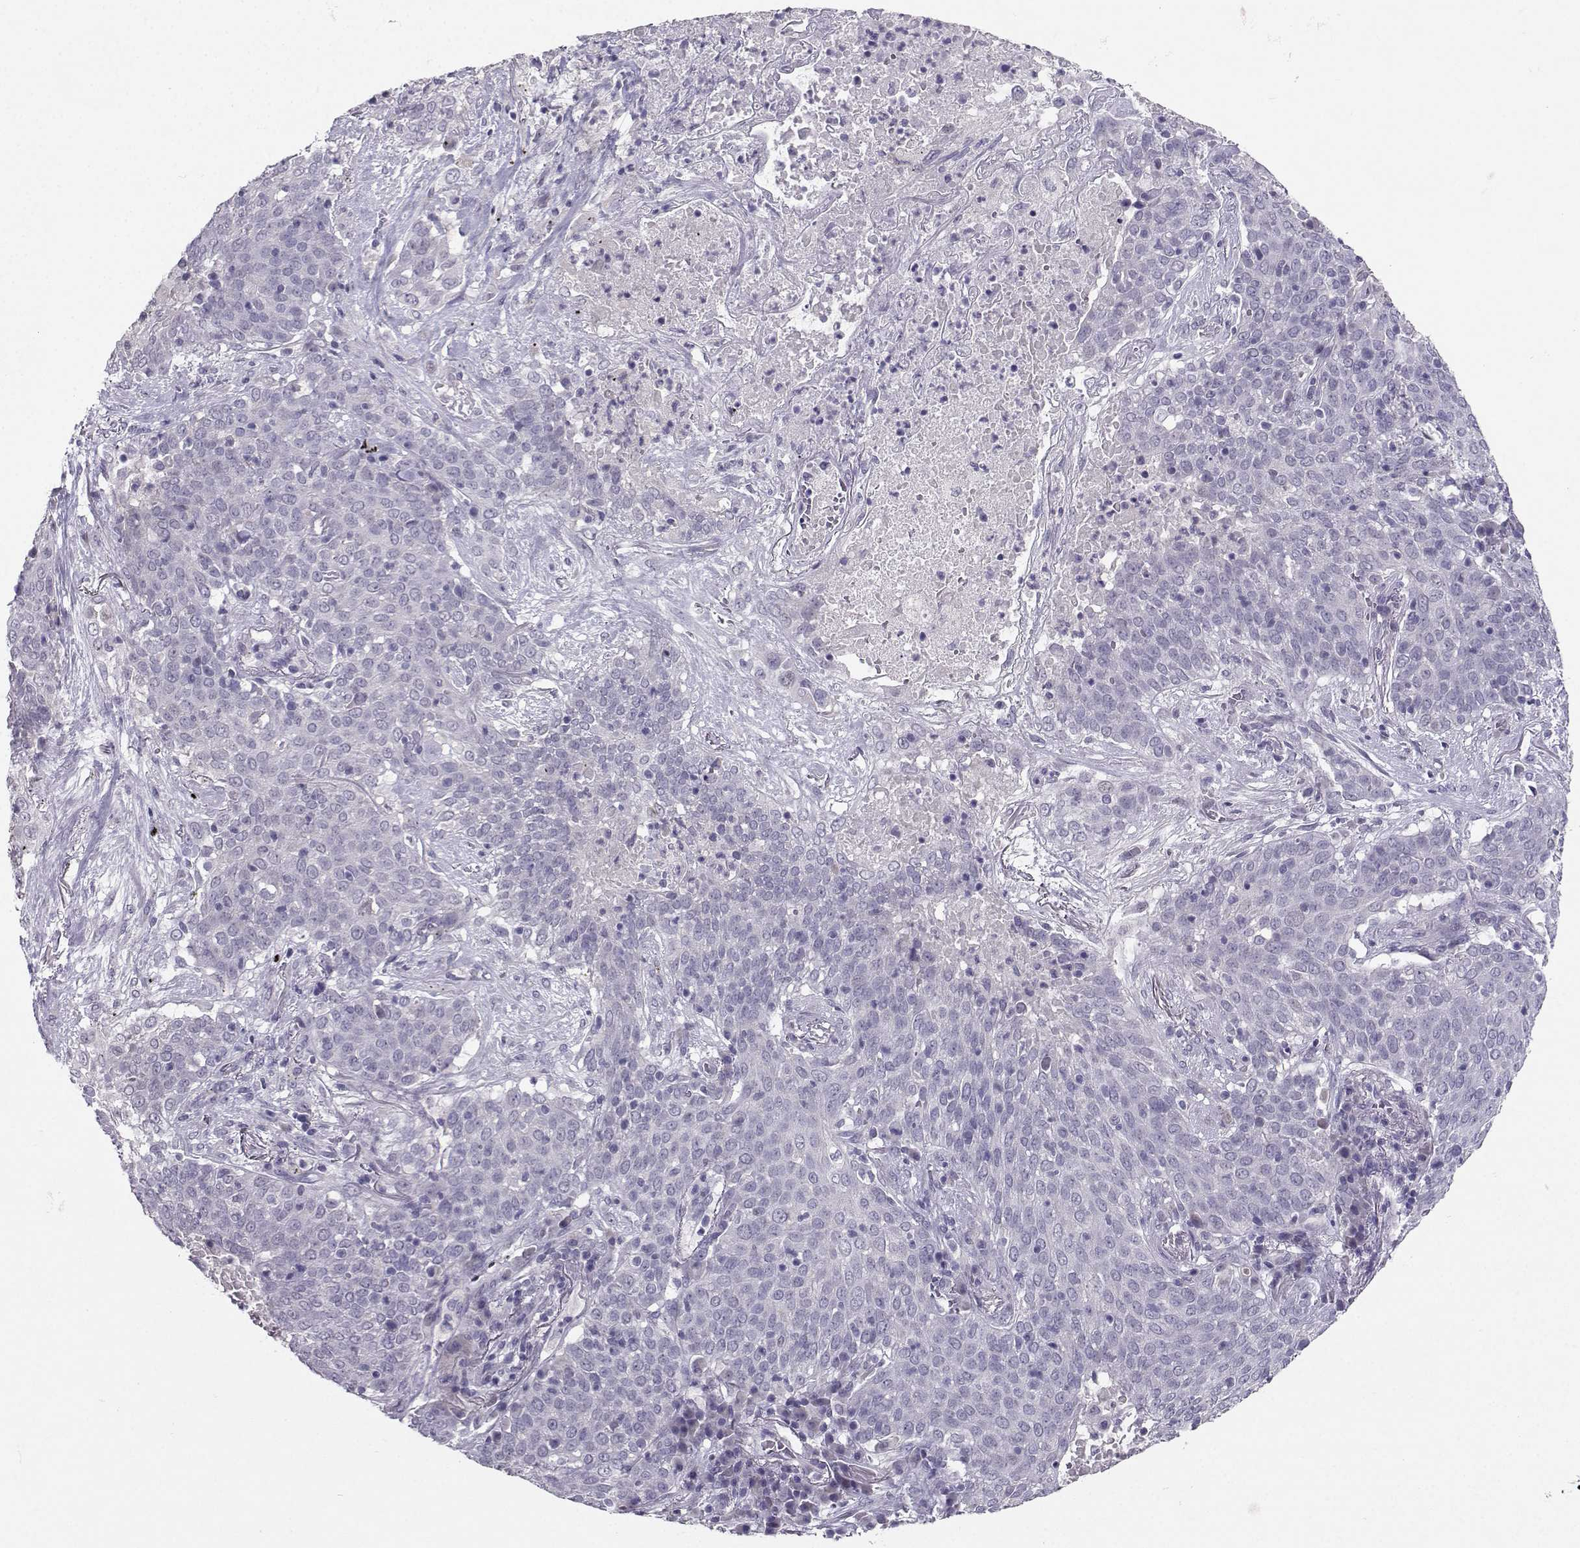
{"staining": {"intensity": "negative", "quantity": "none", "location": "none"}, "tissue": "lung cancer", "cell_type": "Tumor cells", "image_type": "cancer", "snomed": [{"axis": "morphology", "description": "Squamous cell carcinoma, NOS"}, {"axis": "topography", "description": "Lung"}], "caption": "Immunohistochemistry (IHC) histopathology image of human lung squamous cell carcinoma stained for a protein (brown), which displays no expression in tumor cells.", "gene": "CARTPT", "patient": {"sex": "male", "age": 82}}